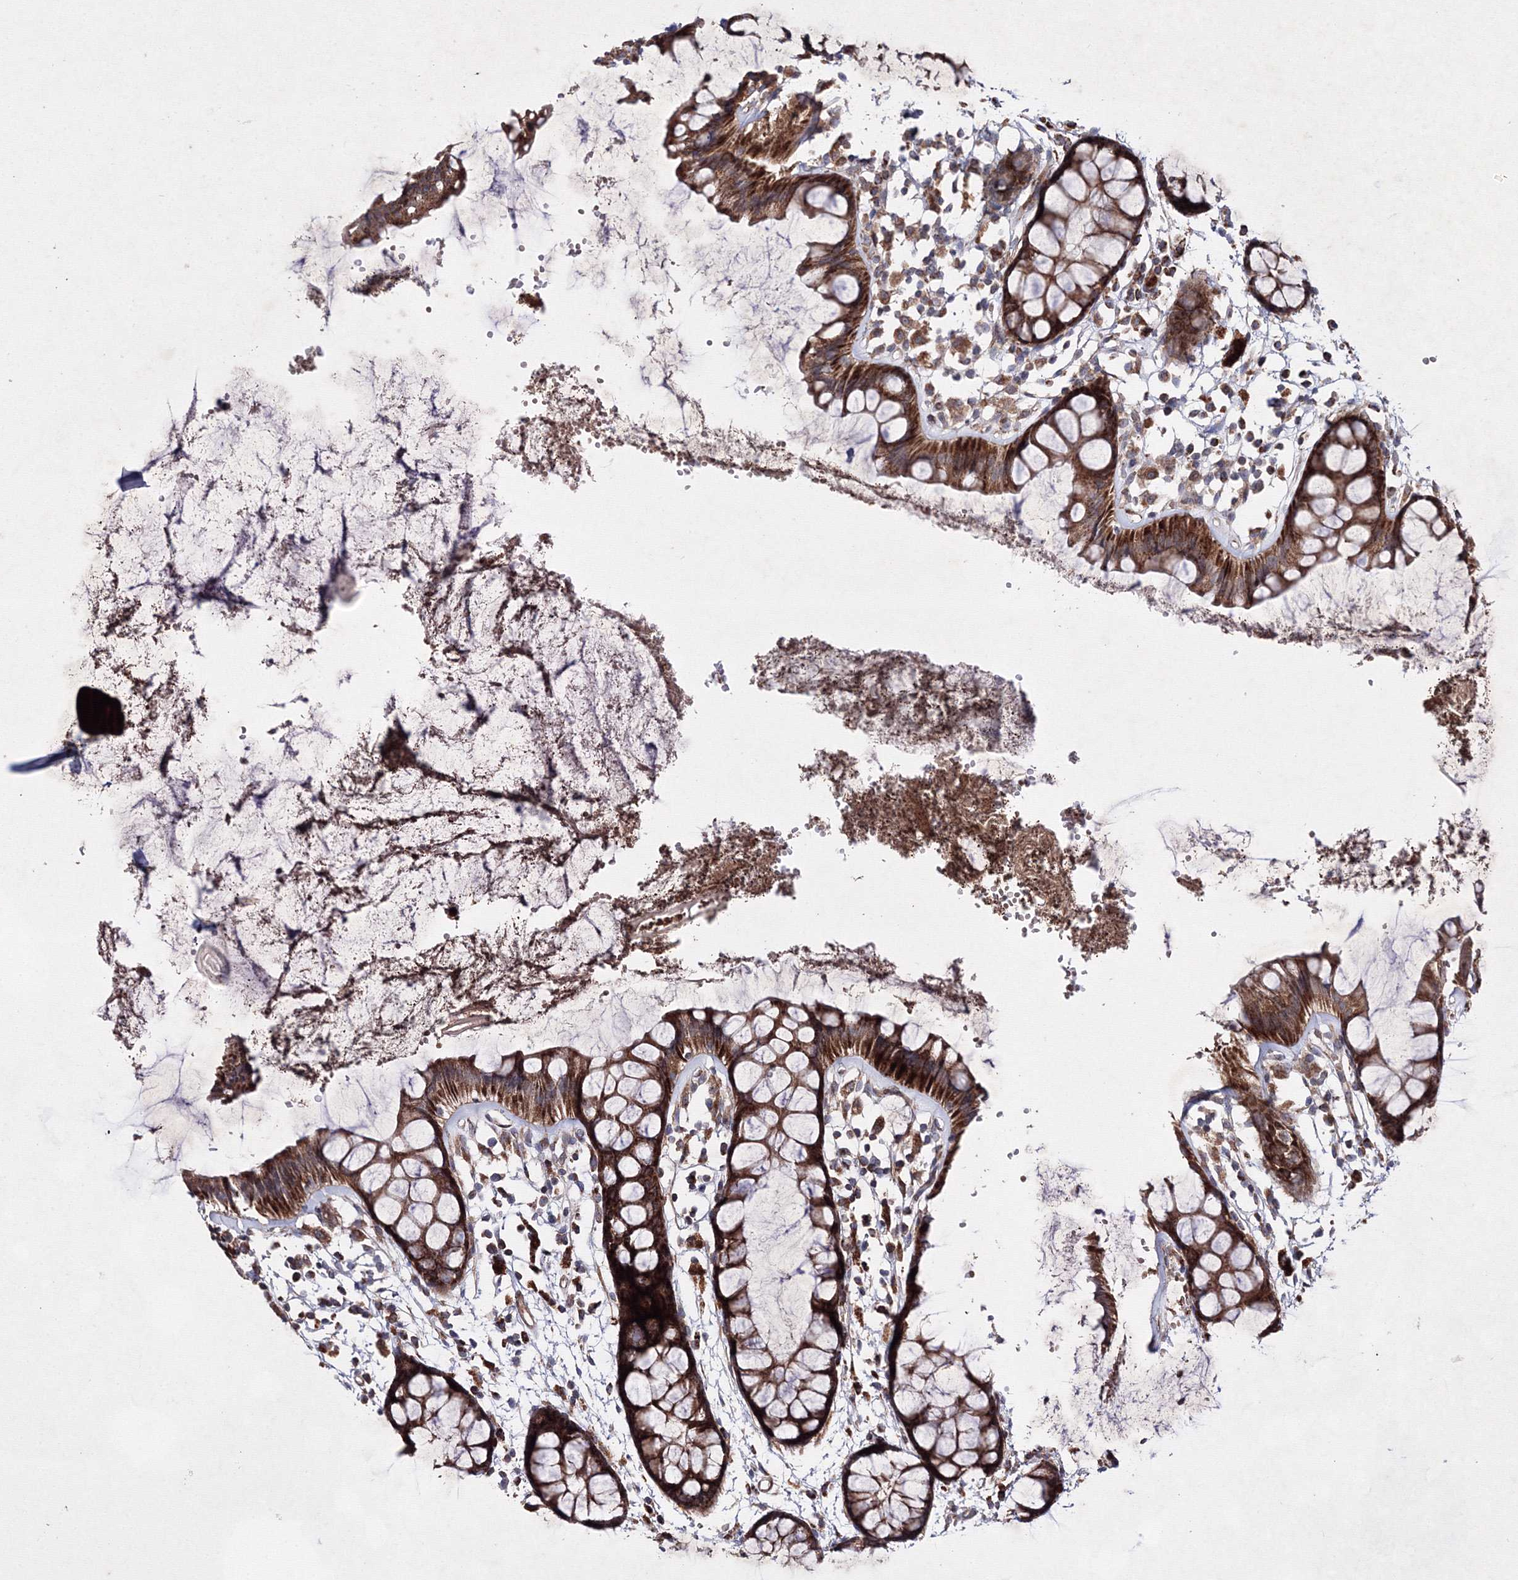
{"staining": {"intensity": "strong", "quantity": ">75%", "location": "cytoplasmic/membranous"}, "tissue": "rectum", "cell_type": "Glandular cells", "image_type": "normal", "snomed": [{"axis": "morphology", "description": "Normal tissue, NOS"}, {"axis": "topography", "description": "Rectum"}], "caption": "Immunohistochemical staining of normal rectum exhibits >75% levels of strong cytoplasmic/membranous protein positivity in approximately >75% of glandular cells. Nuclei are stained in blue.", "gene": "GFM1", "patient": {"sex": "female", "age": 66}}